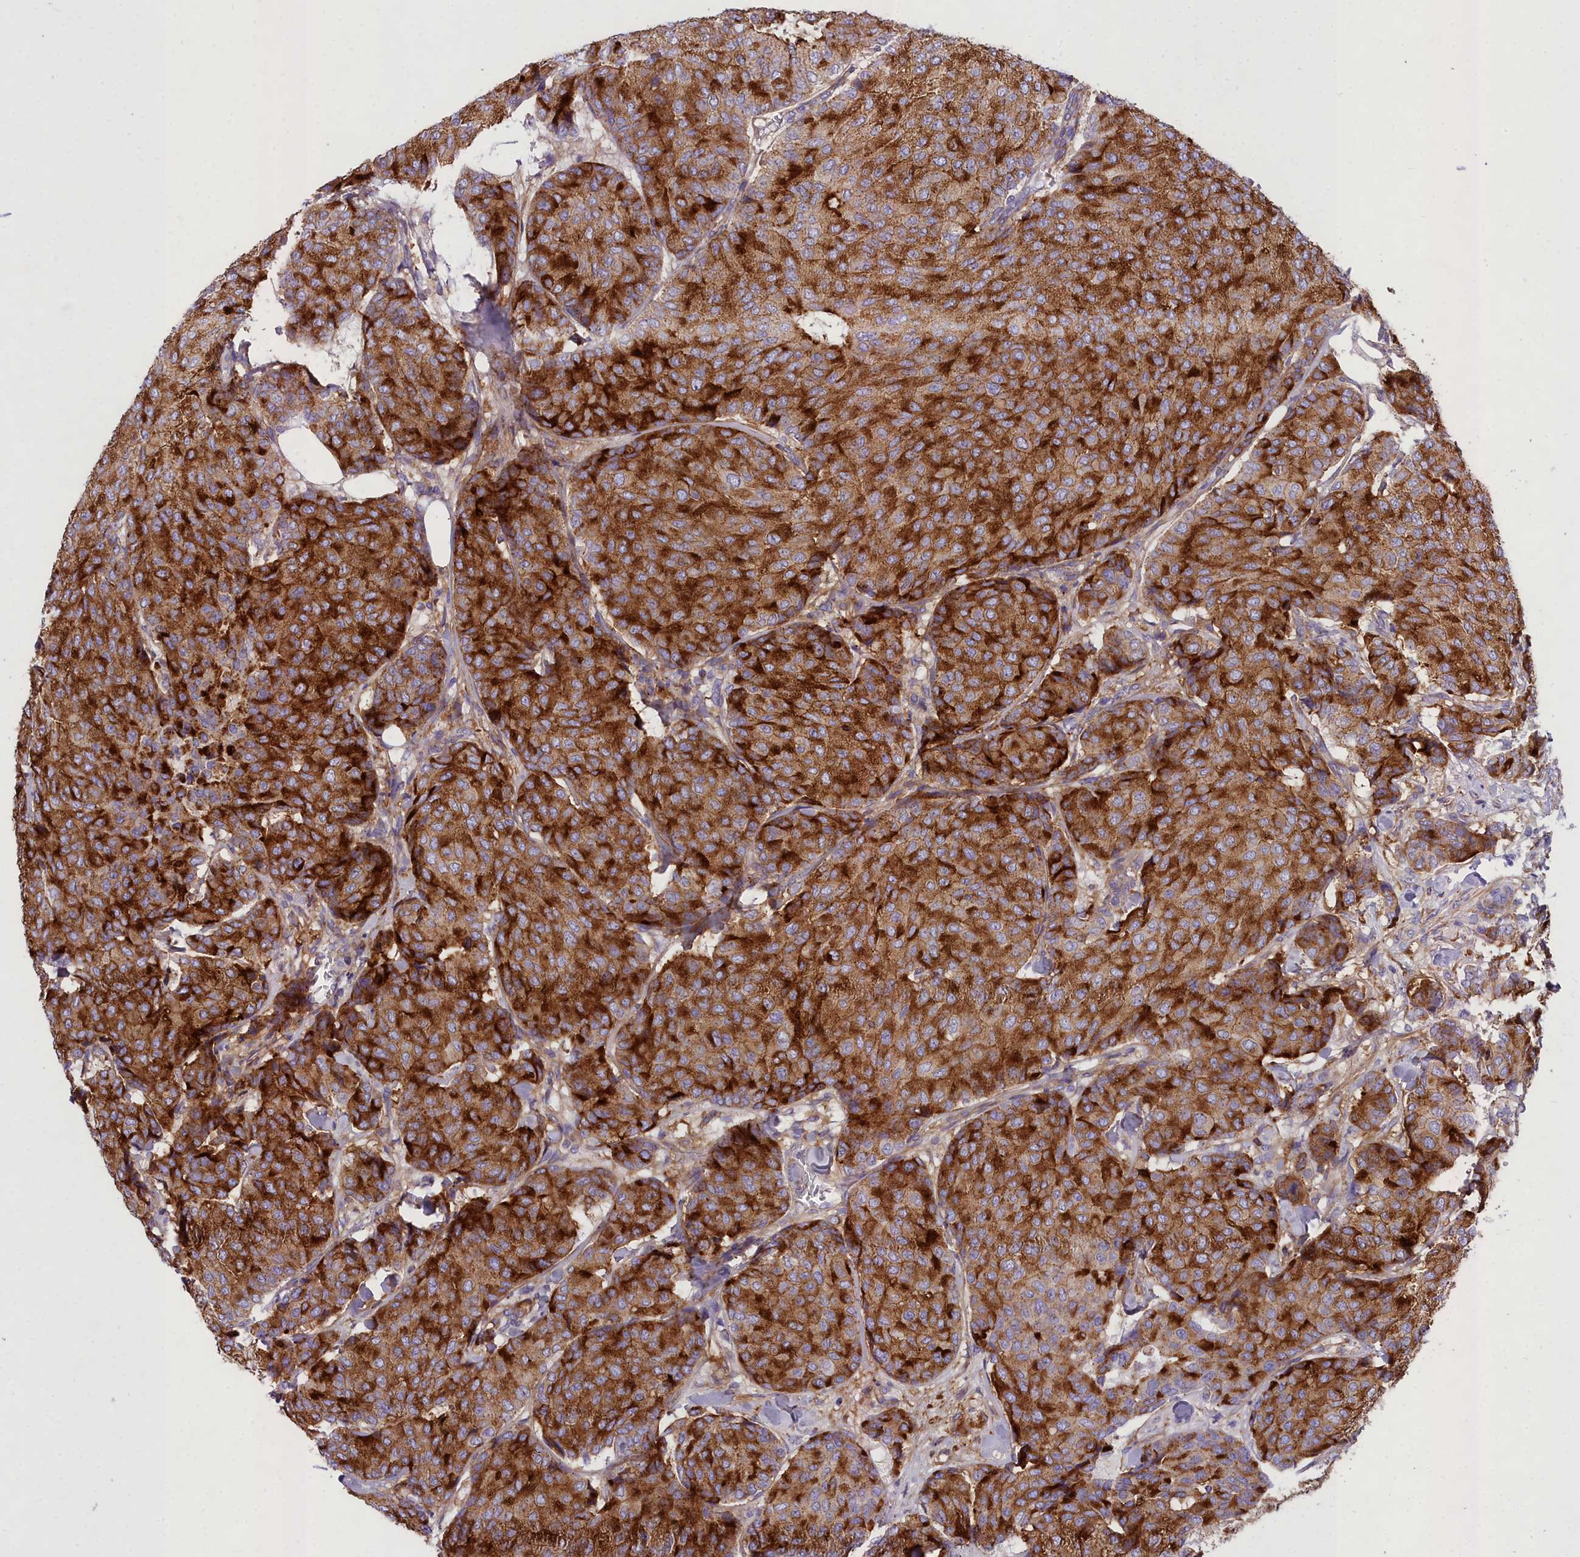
{"staining": {"intensity": "strong", "quantity": ">75%", "location": "cytoplasmic/membranous"}, "tissue": "breast cancer", "cell_type": "Tumor cells", "image_type": "cancer", "snomed": [{"axis": "morphology", "description": "Duct carcinoma"}, {"axis": "topography", "description": "Breast"}], "caption": "Tumor cells demonstrate high levels of strong cytoplasmic/membranous positivity in about >75% of cells in human breast infiltrating ductal carcinoma.", "gene": "GFRA1", "patient": {"sex": "female", "age": 75}}